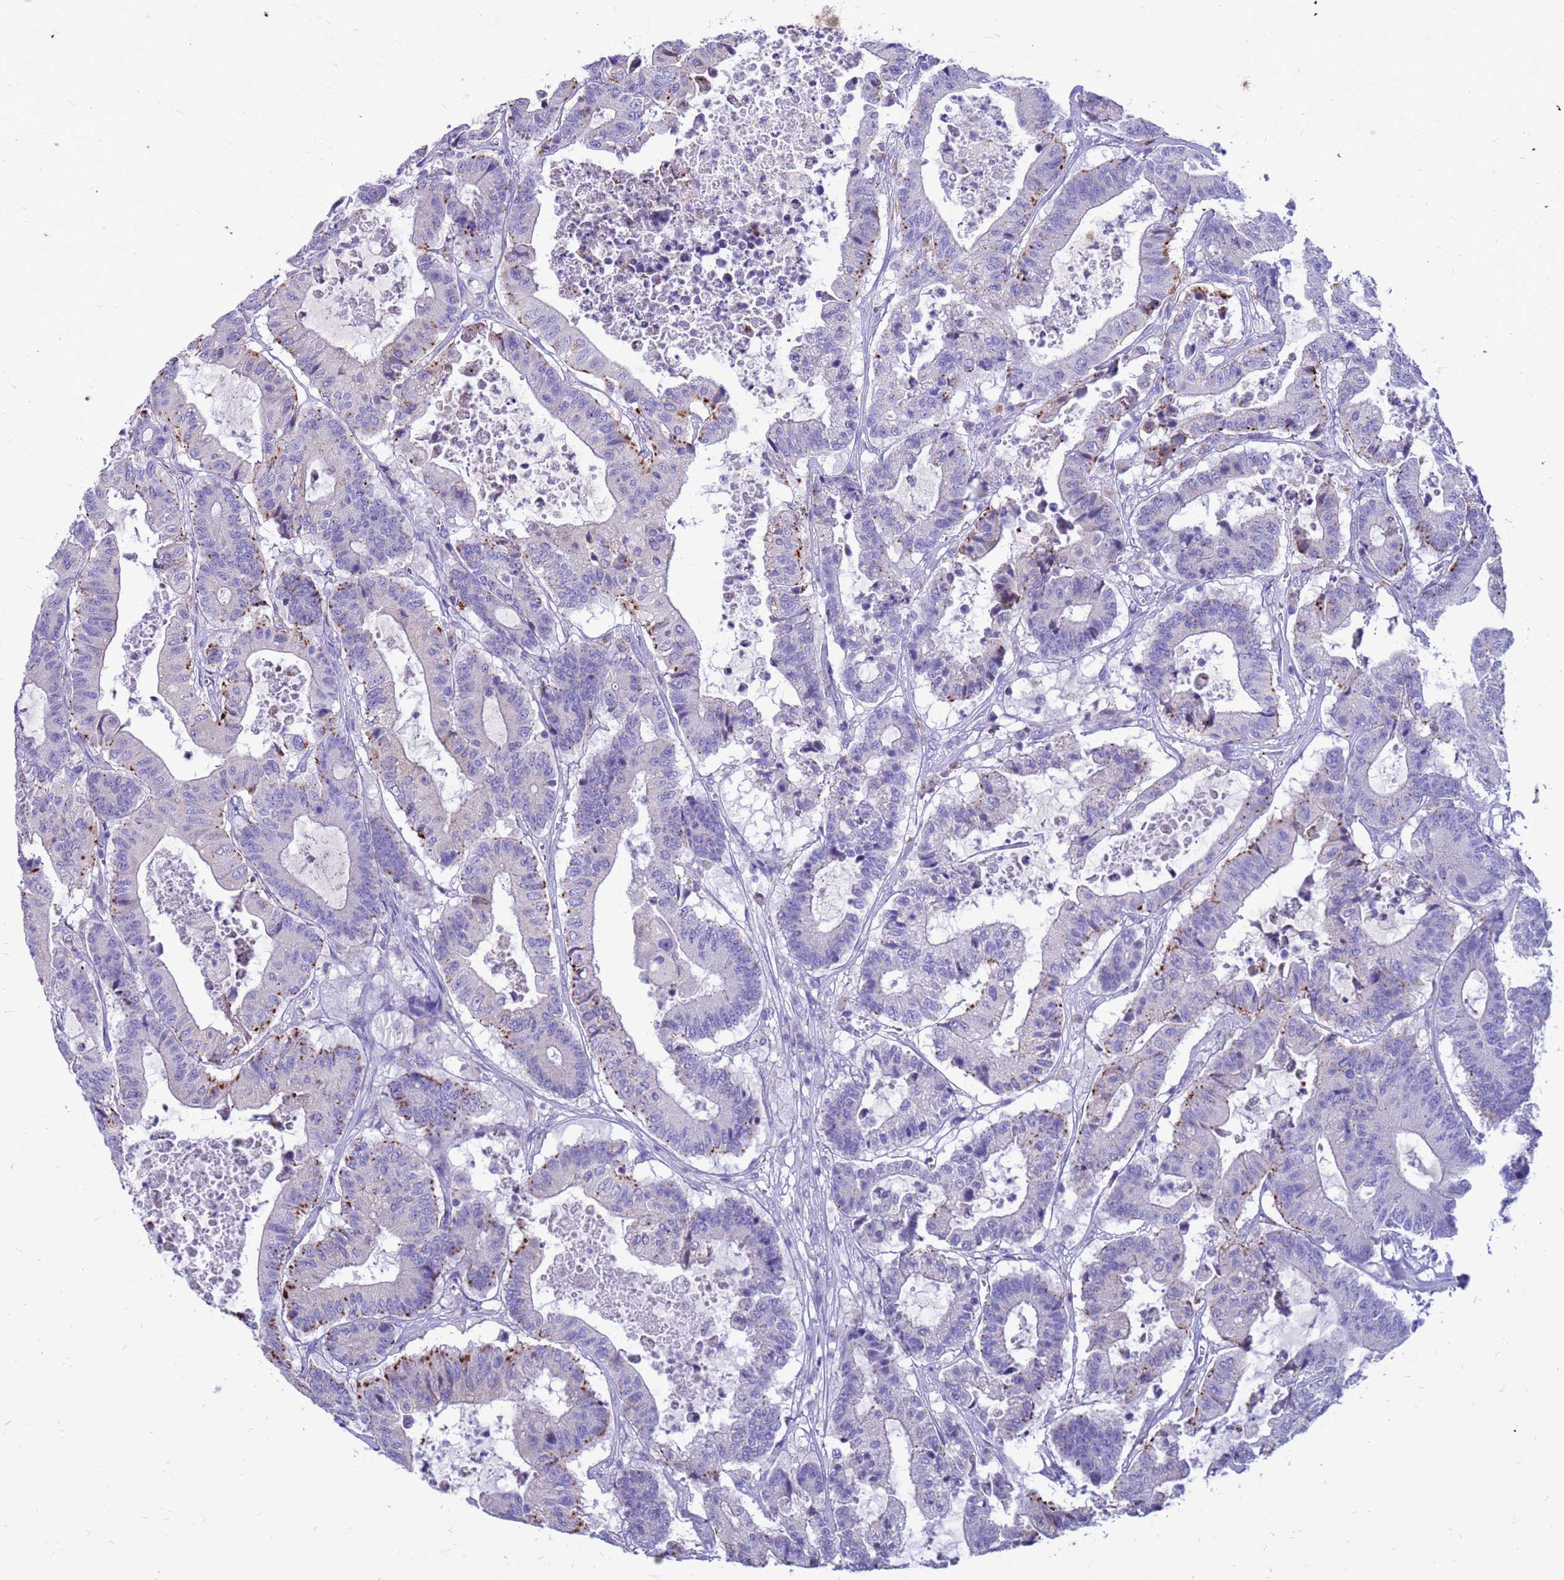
{"staining": {"intensity": "moderate", "quantity": "<25%", "location": "cytoplasmic/membranous"}, "tissue": "colorectal cancer", "cell_type": "Tumor cells", "image_type": "cancer", "snomed": [{"axis": "morphology", "description": "Adenocarcinoma, NOS"}, {"axis": "topography", "description": "Colon"}], "caption": "Adenocarcinoma (colorectal) stained for a protein (brown) demonstrates moderate cytoplasmic/membranous positive positivity in about <25% of tumor cells.", "gene": "PDE10A", "patient": {"sex": "female", "age": 84}}